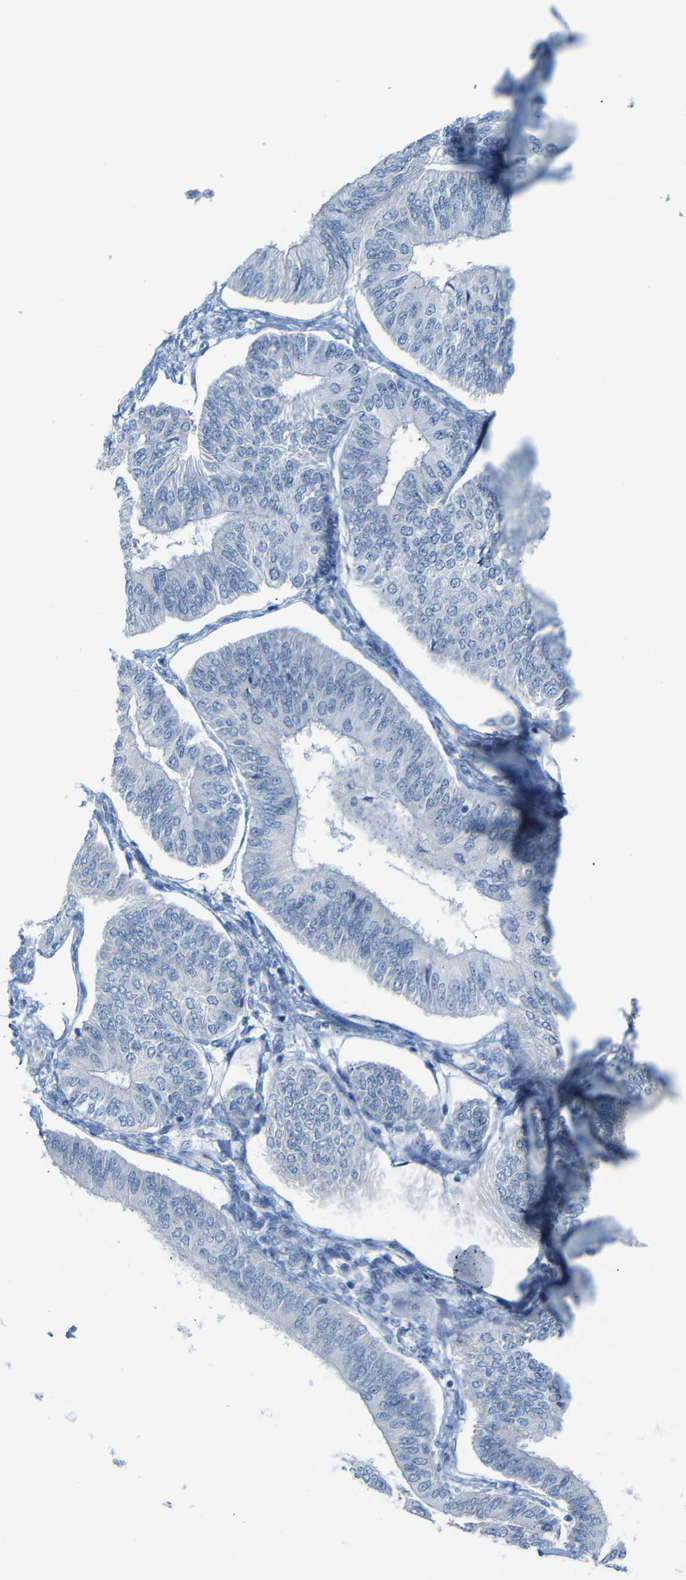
{"staining": {"intensity": "negative", "quantity": "none", "location": "none"}, "tissue": "endometrial cancer", "cell_type": "Tumor cells", "image_type": "cancer", "snomed": [{"axis": "morphology", "description": "Adenocarcinoma, NOS"}, {"axis": "topography", "description": "Endometrium"}], "caption": "This is an immunohistochemistry (IHC) histopathology image of adenocarcinoma (endometrial). There is no positivity in tumor cells.", "gene": "DYNAP", "patient": {"sex": "female", "age": 58}}